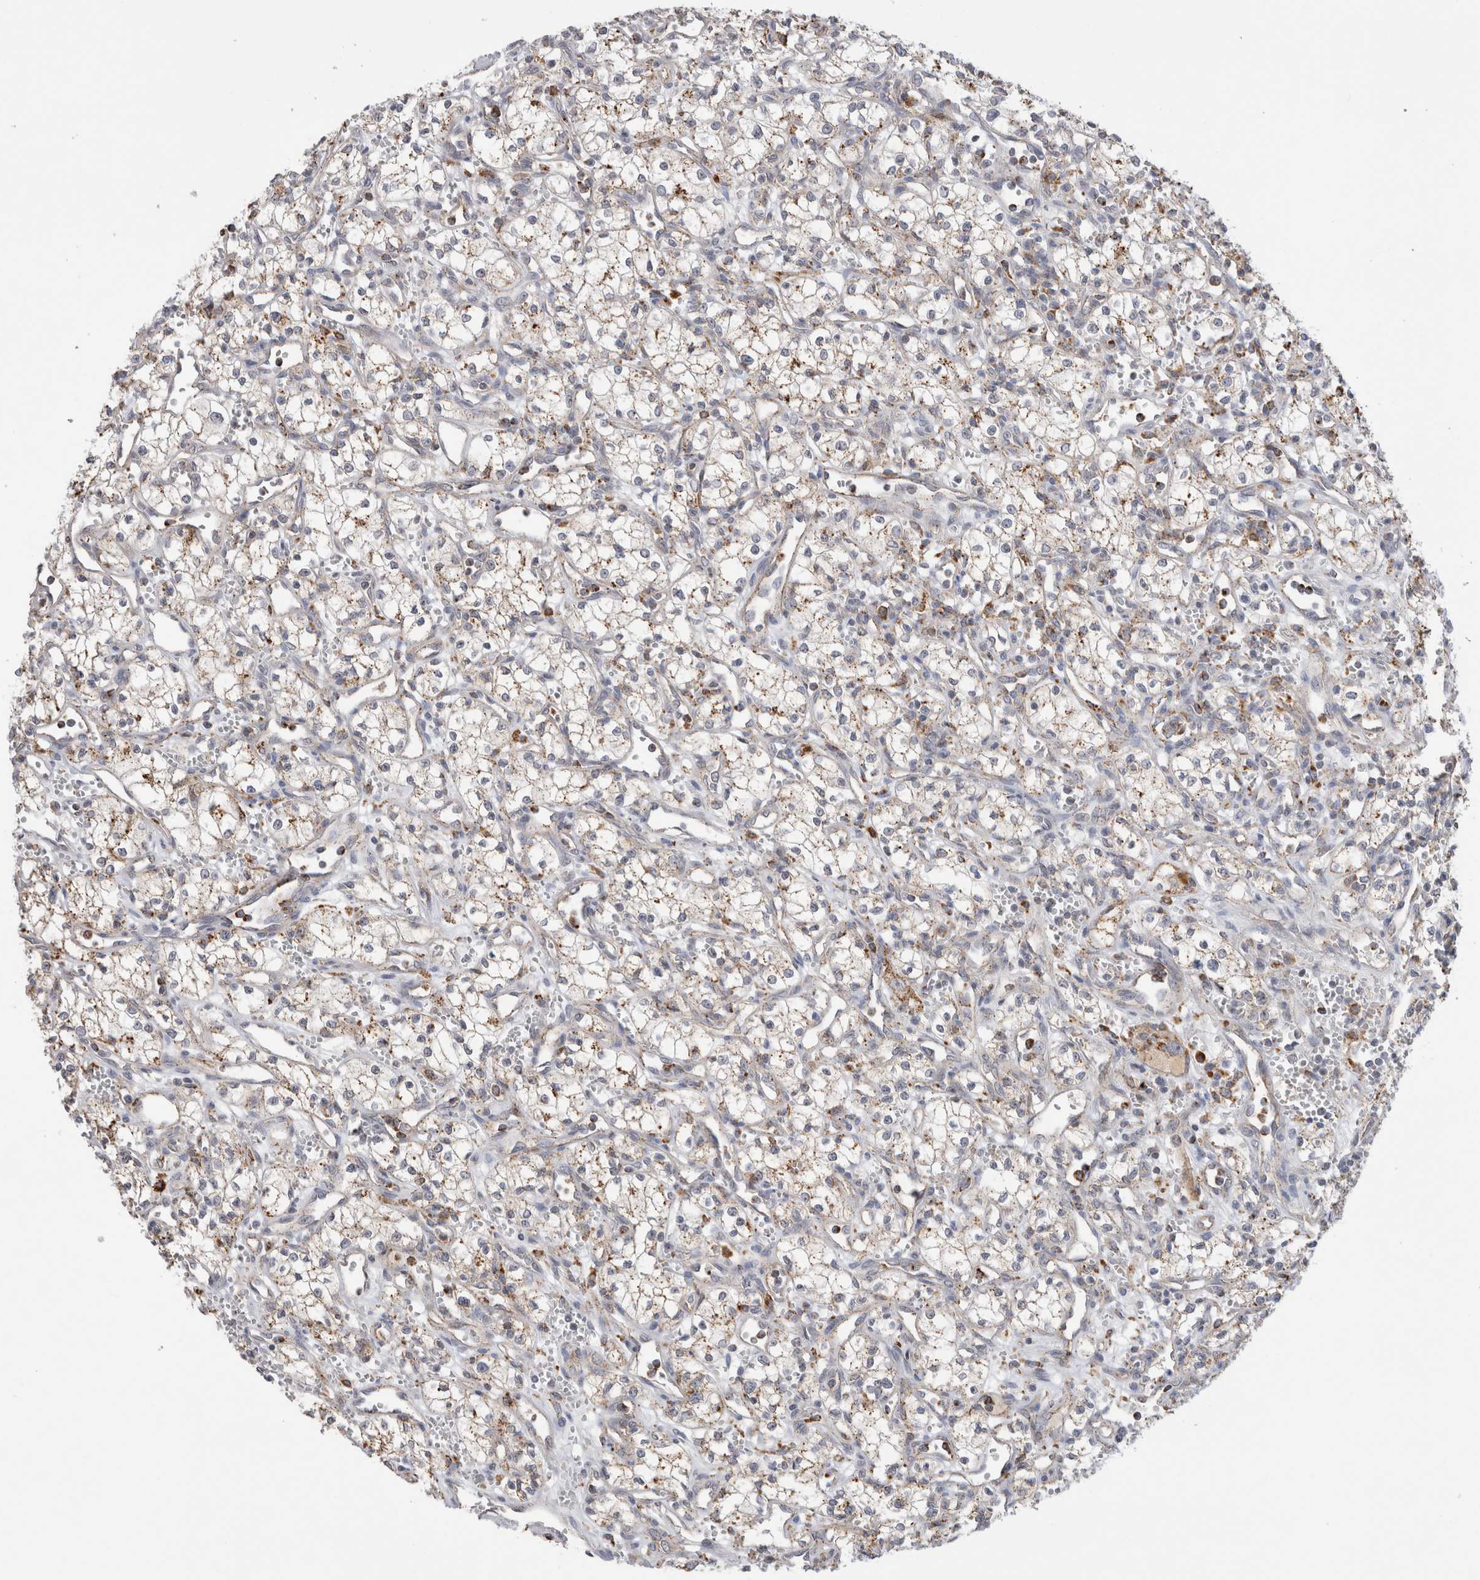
{"staining": {"intensity": "weak", "quantity": ">75%", "location": "cytoplasmic/membranous"}, "tissue": "renal cancer", "cell_type": "Tumor cells", "image_type": "cancer", "snomed": [{"axis": "morphology", "description": "Adenocarcinoma, NOS"}, {"axis": "topography", "description": "Kidney"}], "caption": "Protein expression analysis of human adenocarcinoma (renal) reveals weak cytoplasmic/membranous staining in approximately >75% of tumor cells.", "gene": "GNS", "patient": {"sex": "male", "age": 59}}